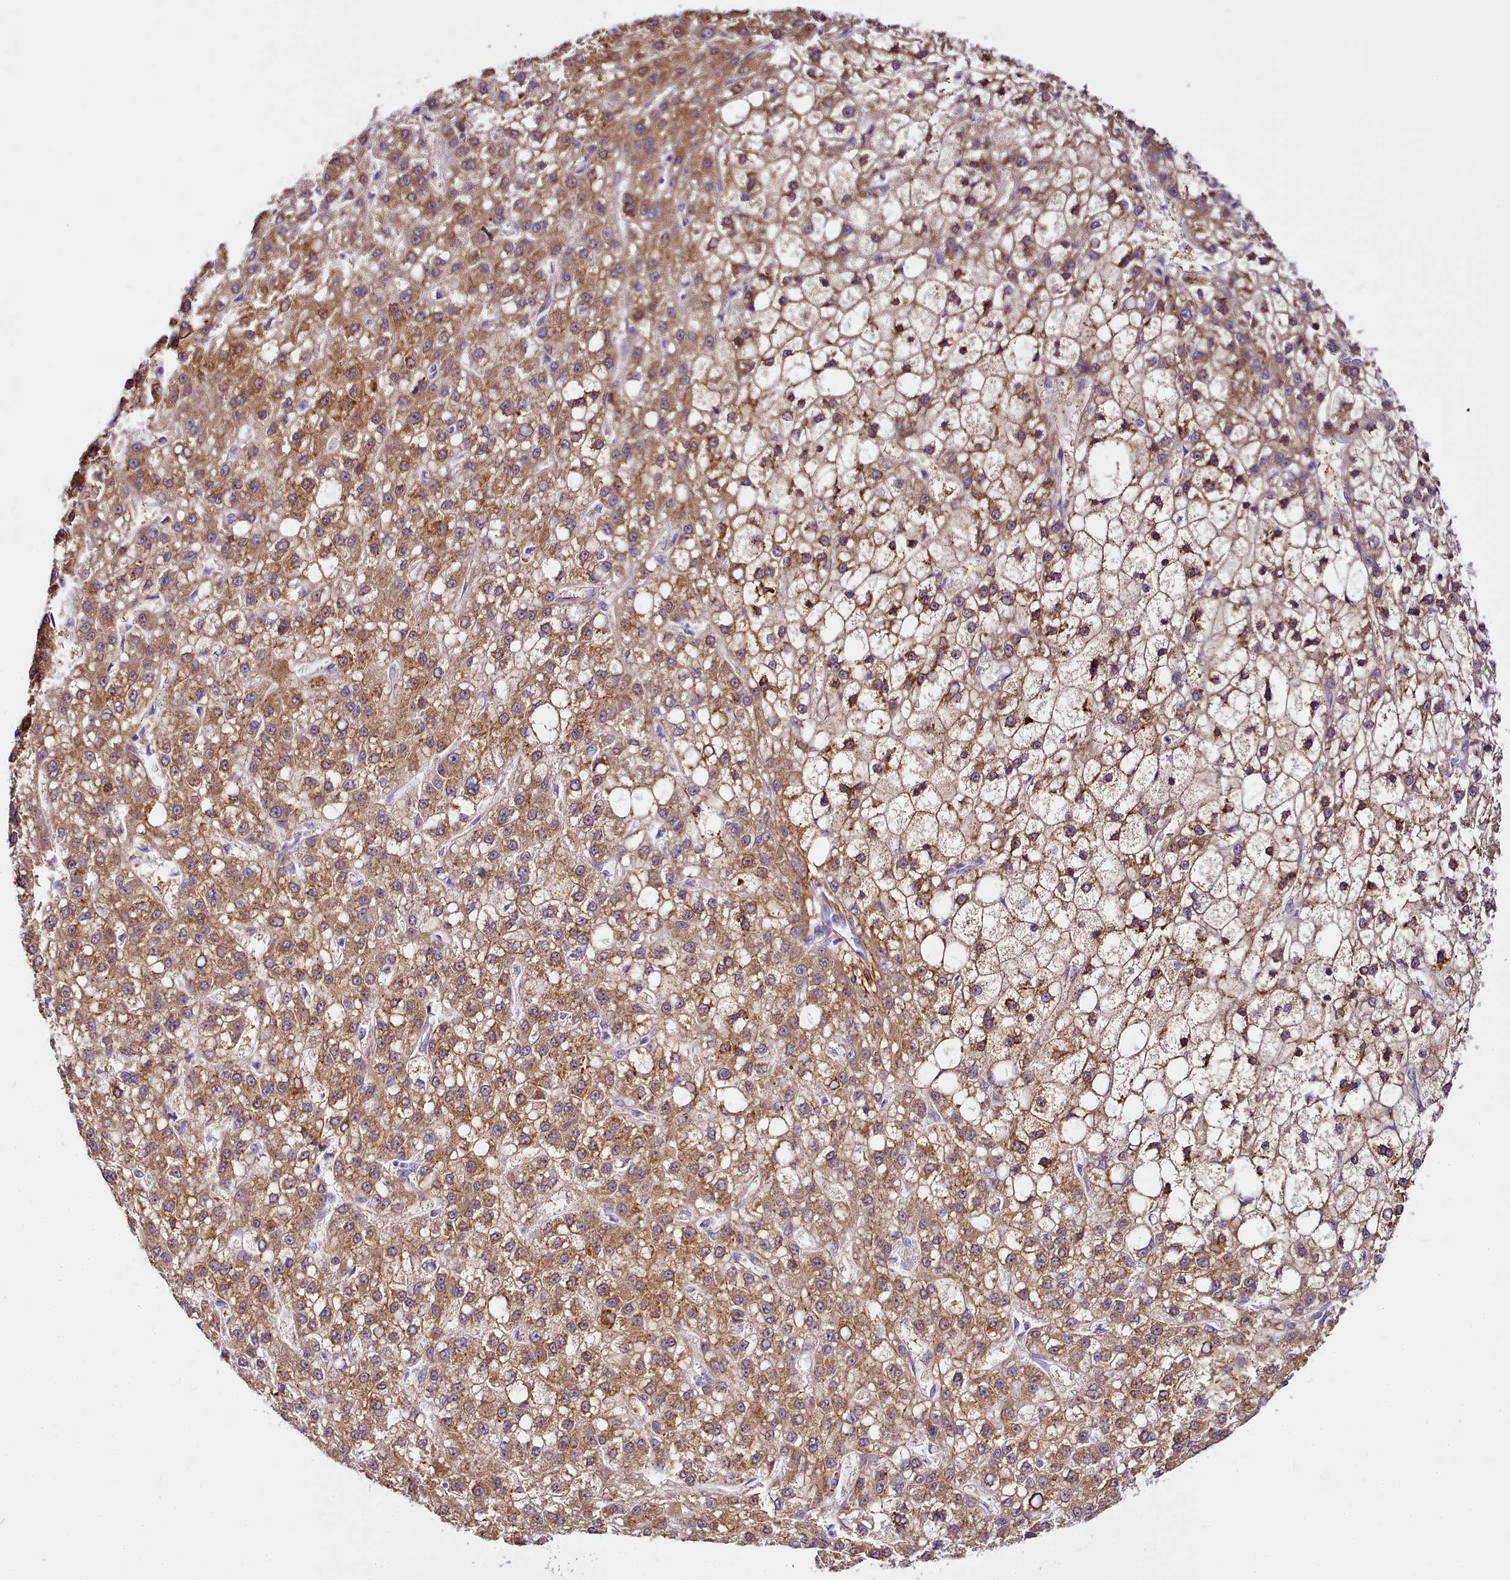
{"staining": {"intensity": "moderate", "quantity": ">75%", "location": "cytoplasmic/membranous"}, "tissue": "liver cancer", "cell_type": "Tumor cells", "image_type": "cancer", "snomed": [{"axis": "morphology", "description": "Carcinoma, Hepatocellular, NOS"}, {"axis": "topography", "description": "Liver"}], "caption": "Protein staining of liver cancer tissue exhibits moderate cytoplasmic/membranous positivity in about >75% of tumor cells.", "gene": "NBPF1", "patient": {"sex": "male", "age": 67}}